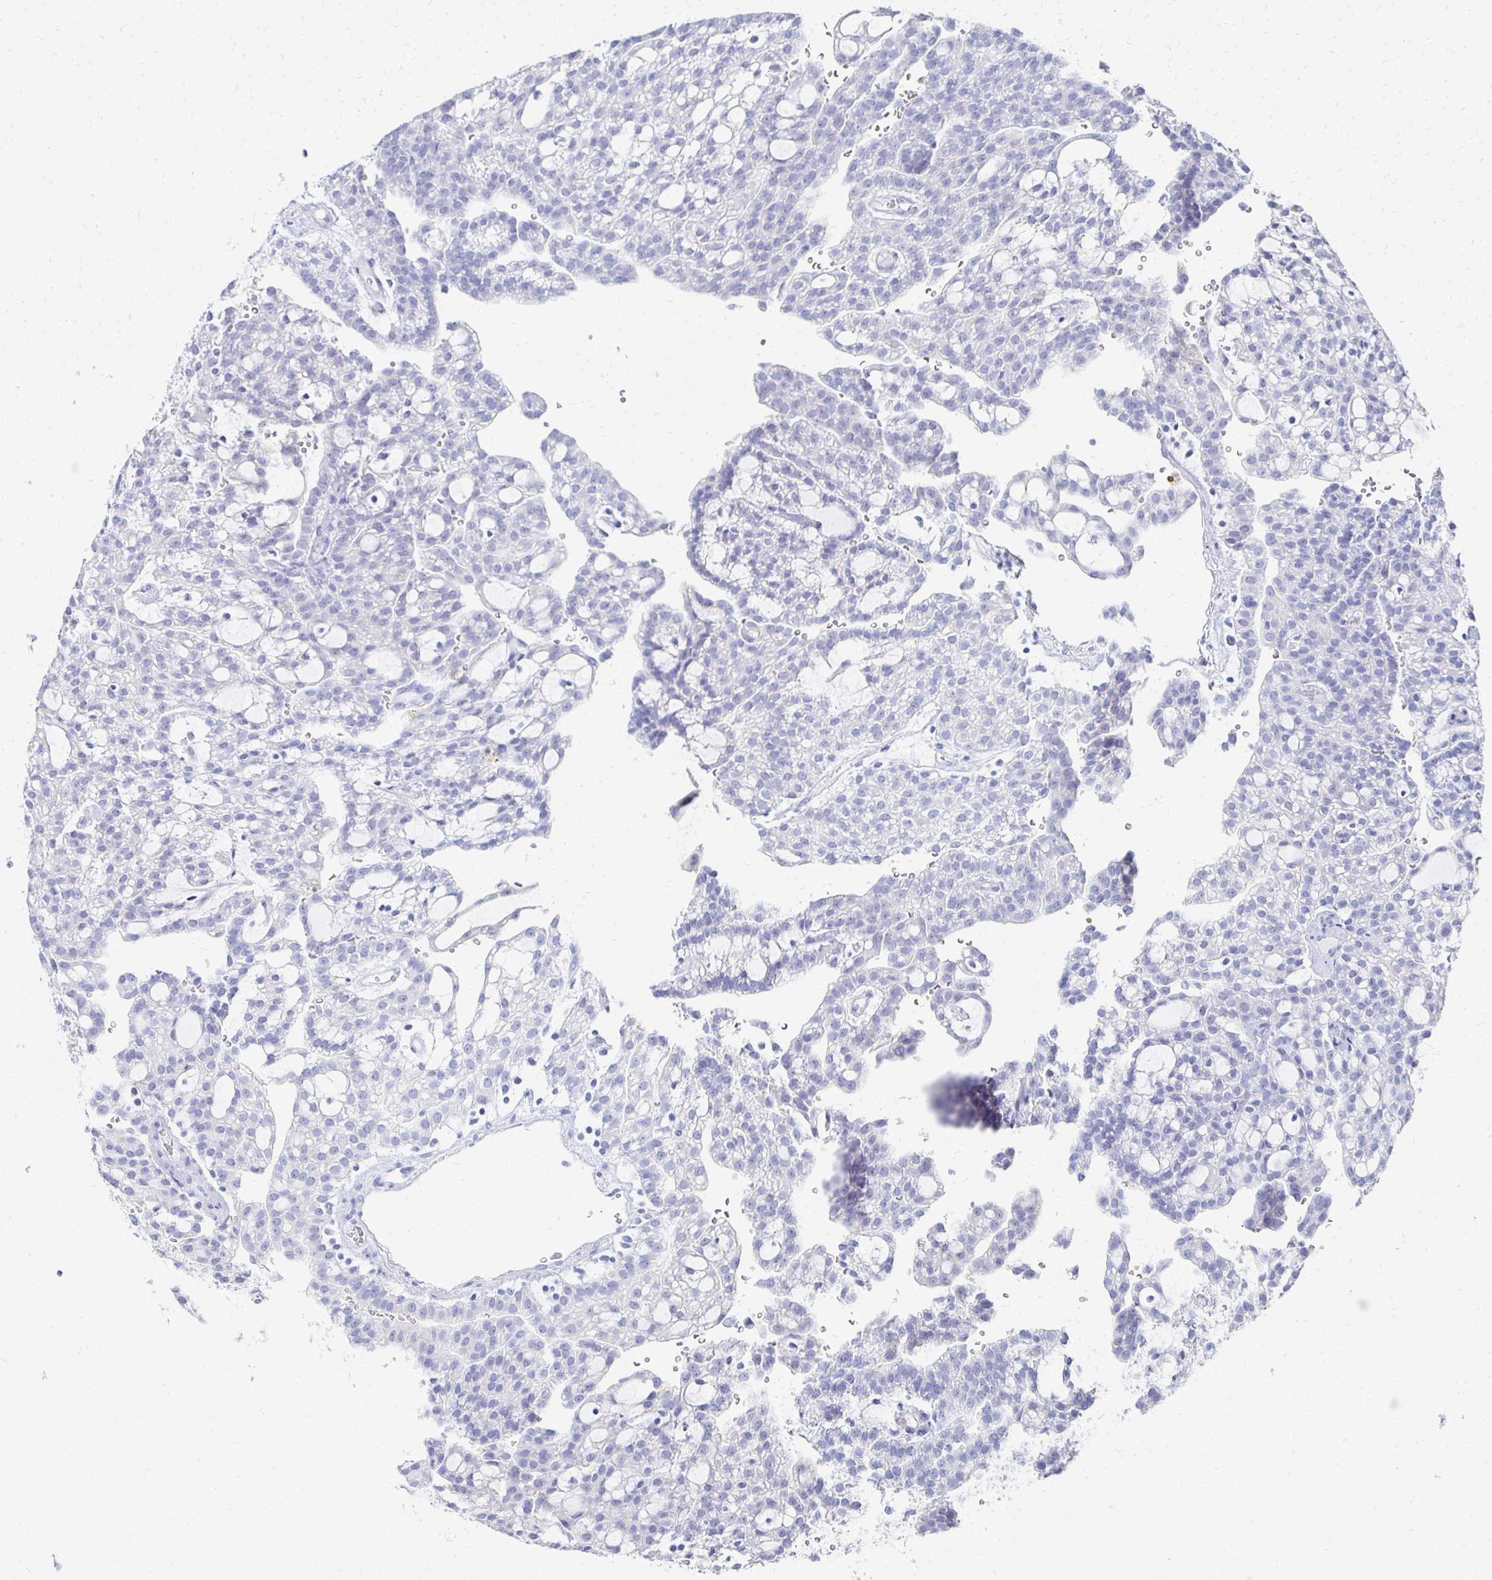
{"staining": {"intensity": "negative", "quantity": "none", "location": "none"}, "tissue": "renal cancer", "cell_type": "Tumor cells", "image_type": "cancer", "snomed": [{"axis": "morphology", "description": "Adenocarcinoma, NOS"}, {"axis": "topography", "description": "Kidney"}], "caption": "This is an IHC histopathology image of renal cancer (adenocarcinoma). There is no staining in tumor cells.", "gene": "CST6", "patient": {"sex": "male", "age": 63}}